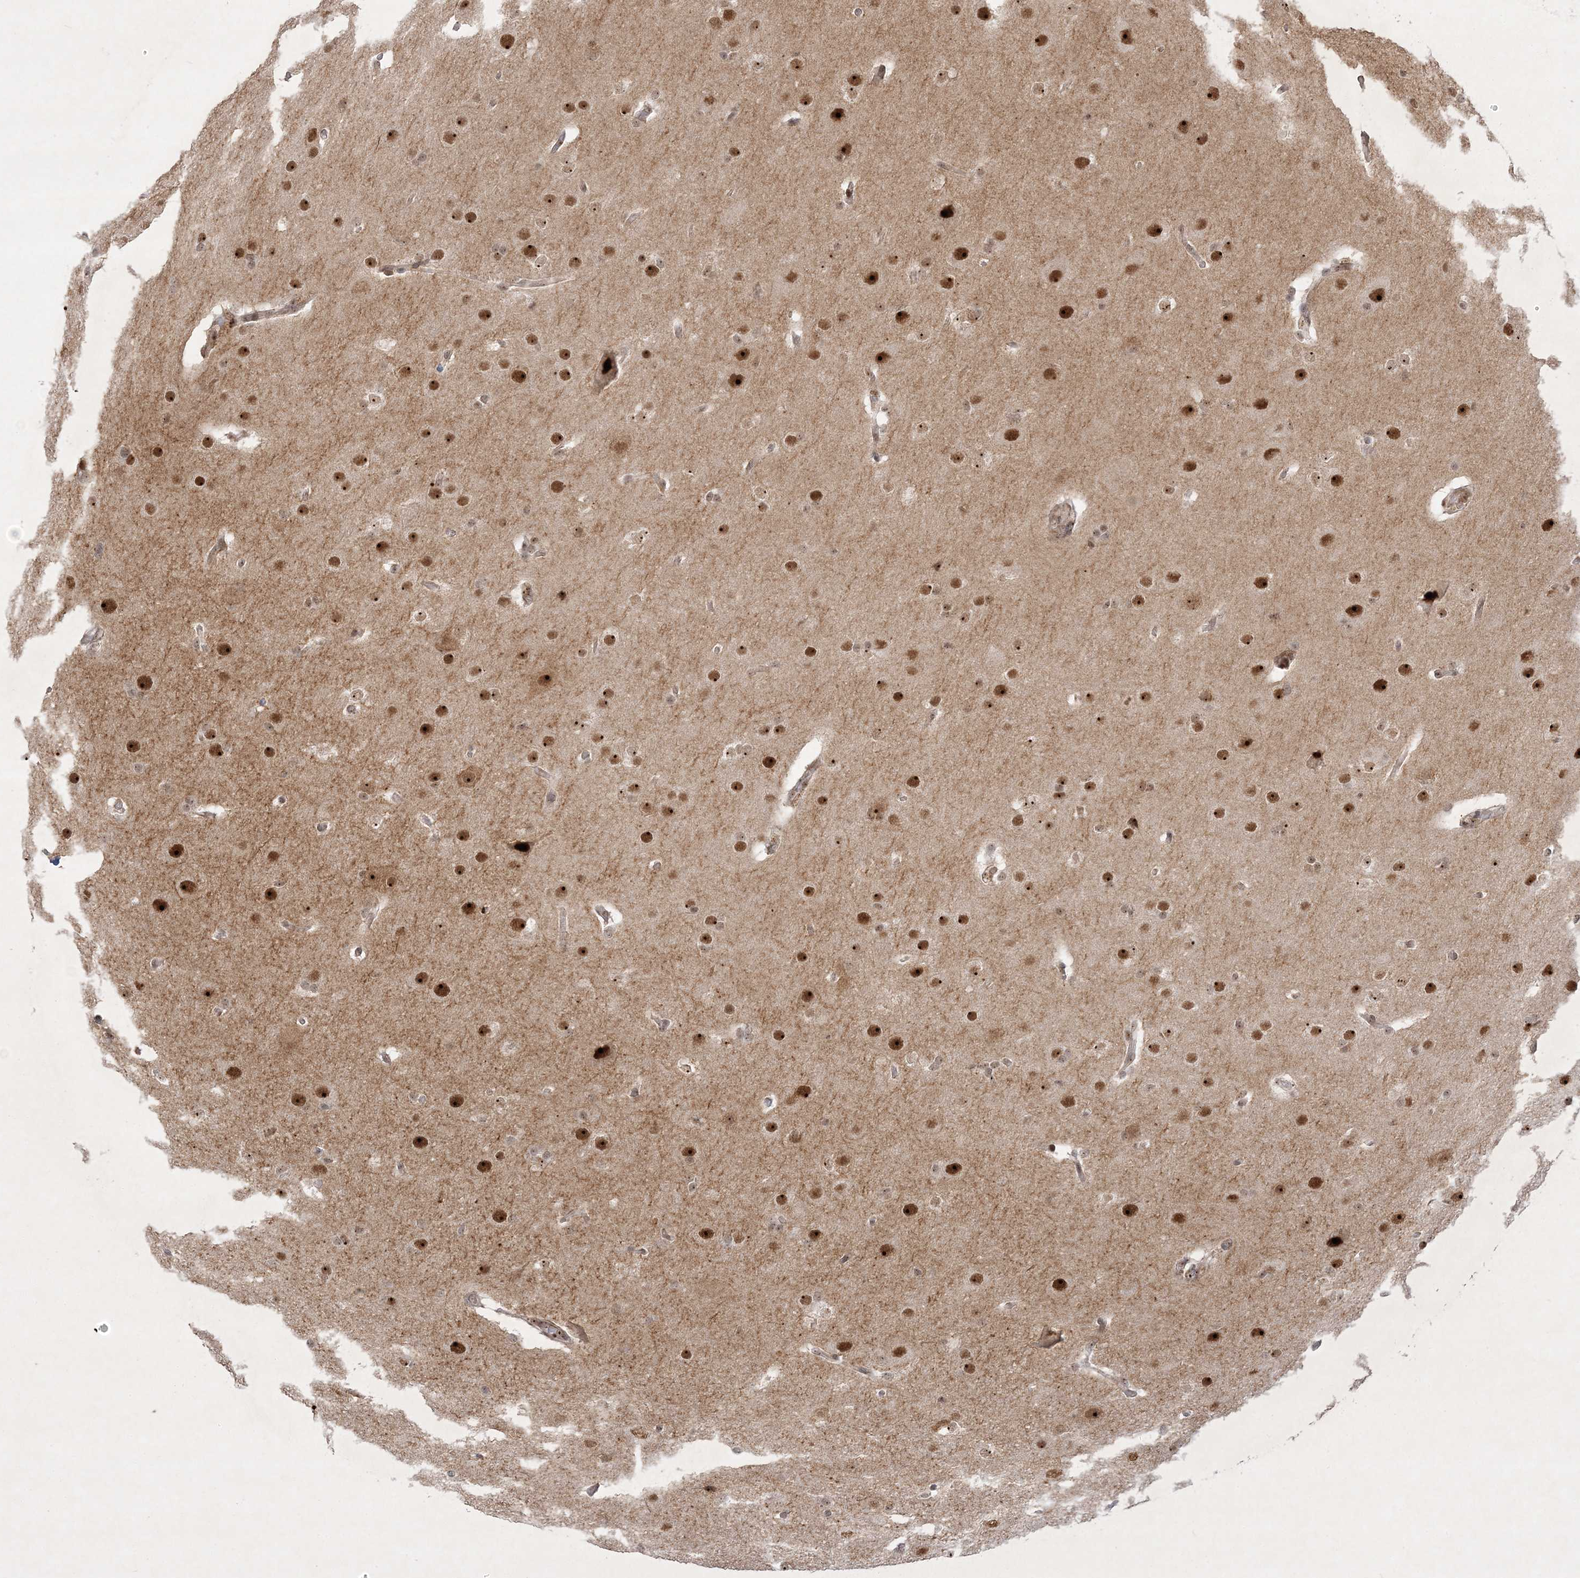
{"staining": {"intensity": "moderate", "quantity": ">75%", "location": "nuclear"}, "tissue": "glioma", "cell_type": "Tumor cells", "image_type": "cancer", "snomed": [{"axis": "morphology", "description": "Glioma, malignant, Low grade"}, {"axis": "topography", "description": "Brain"}], "caption": "Glioma was stained to show a protein in brown. There is medium levels of moderate nuclear expression in about >75% of tumor cells.", "gene": "NPM3", "patient": {"sex": "female", "age": 37}}